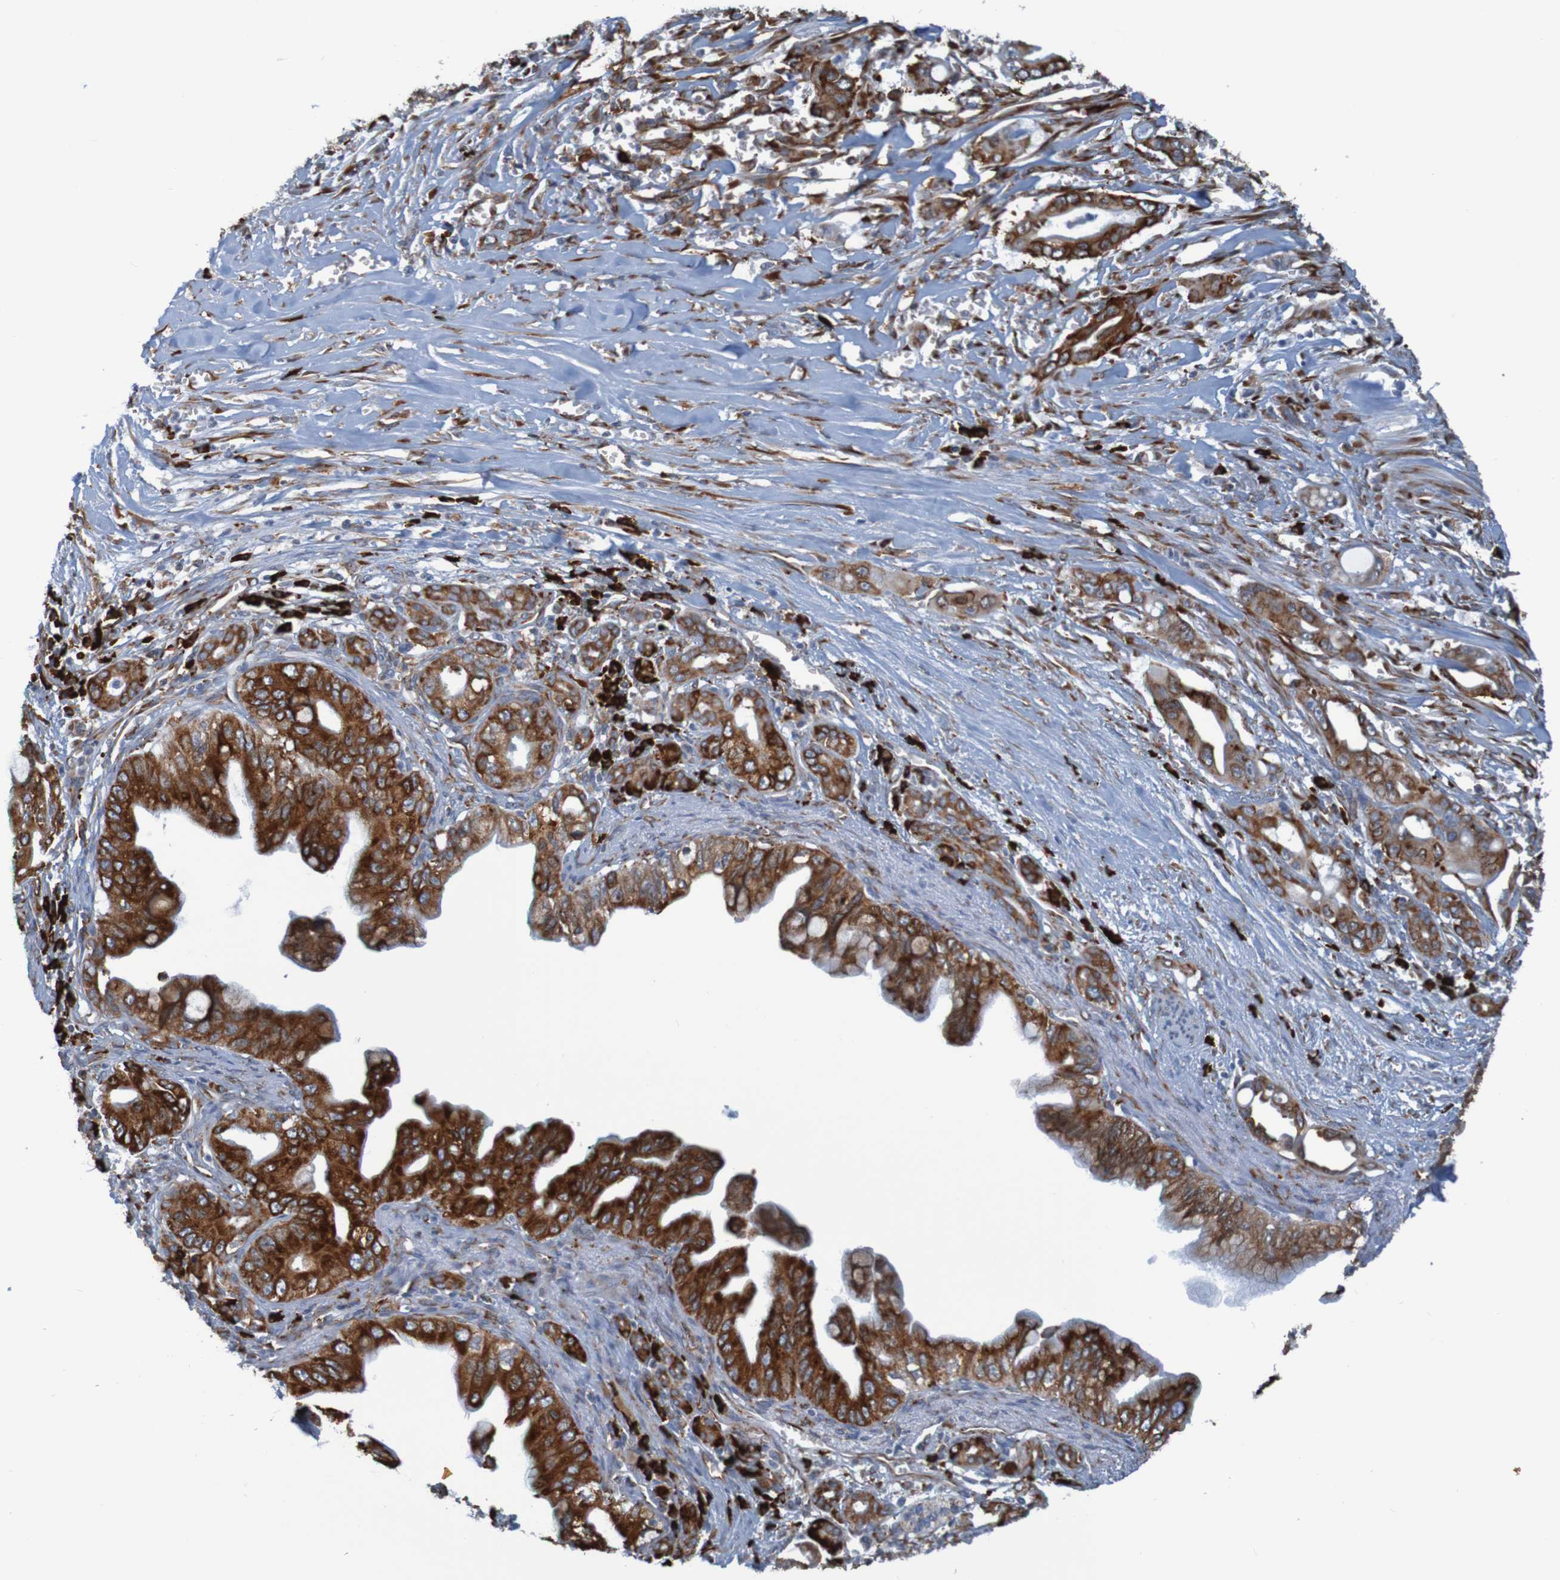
{"staining": {"intensity": "strong", "quantity": "25%-75%", "location": "cytoplasmic/membranous"}, "tissue": "pancreatic cancer", "cell_type": "Tumor cells", "image_type": "cancer", "snomed": [{"axis": "morphology", "description": "Adenocarcinoma, NOS"}, {"axis": "topography", "description": "Pancreas"}], "caption": "Protein expression by IHC exhibits strong cytoplasmic/membranous expression in about 25%-75% of tumor cells in pancreatic adenocarcinoma. (DAB IHC with brightfield microscopy, high magnification).", "gene": "SSR1", "patient": {"sex": "male", "age": 59}}